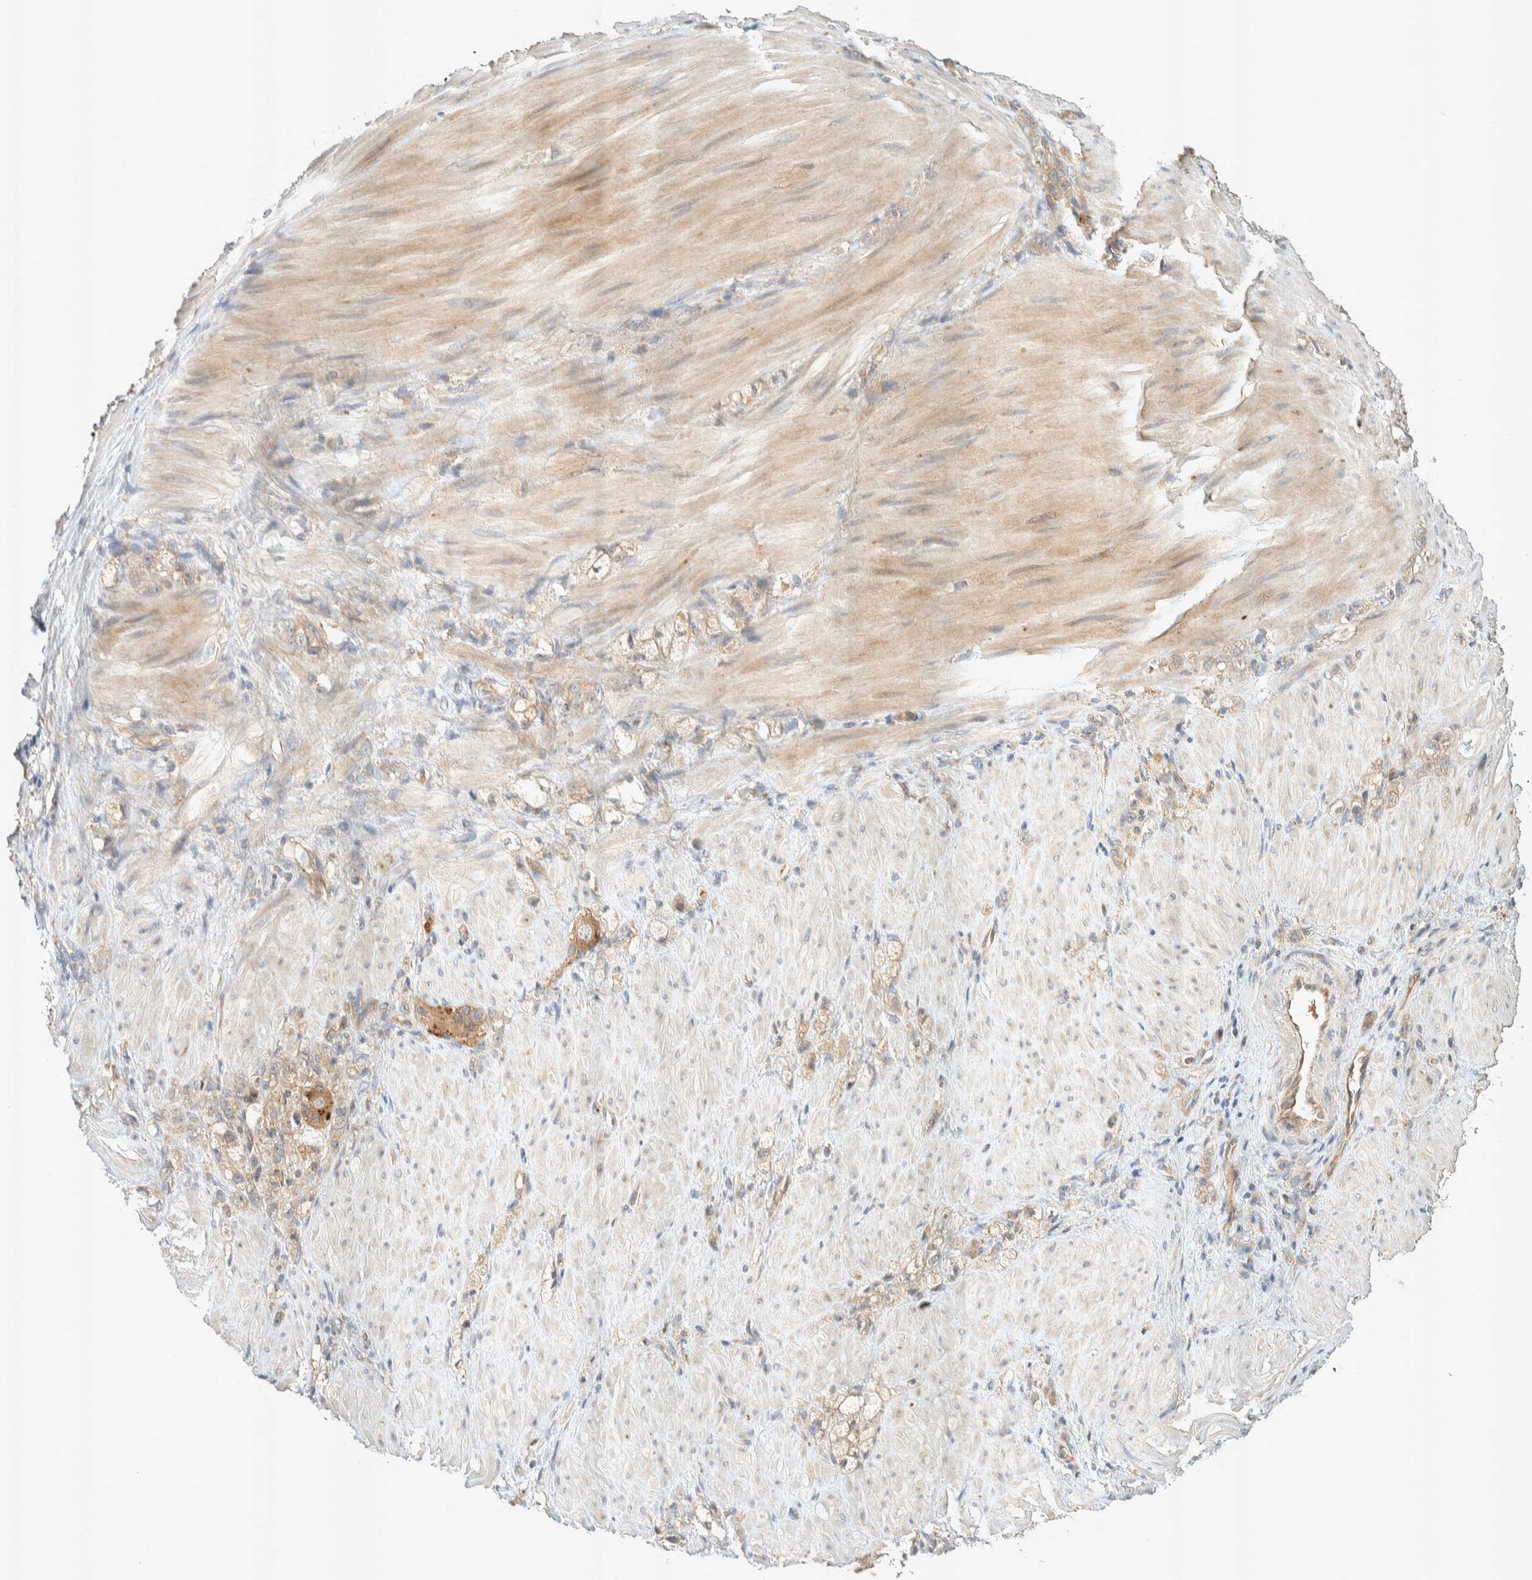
{"staining": {"intensity": "weak", "quantity": ">75%", "location": "cytoplasmic/membranous"}, "tissue": "stomach cancer", "cell_type": "Tumor cells", "image_type": "cancer", "snomed": [{"axis": "morphology", "description": "Normal tissue, NOS"}, {"axis": "morphology", "description": "Adenocarcinoma, NOS"}, {"axis": "topography", "description": "Stomach"}], "caption": "Immunohistochemistry micrograph of human stomach cancer stained for a protein (brown), which shows low levels of weak cytoplasmic/membranous positivity in approximately >75% of tumor cells.", "gene": "PXK", "patient": {"sex": "male", "age": 82}}